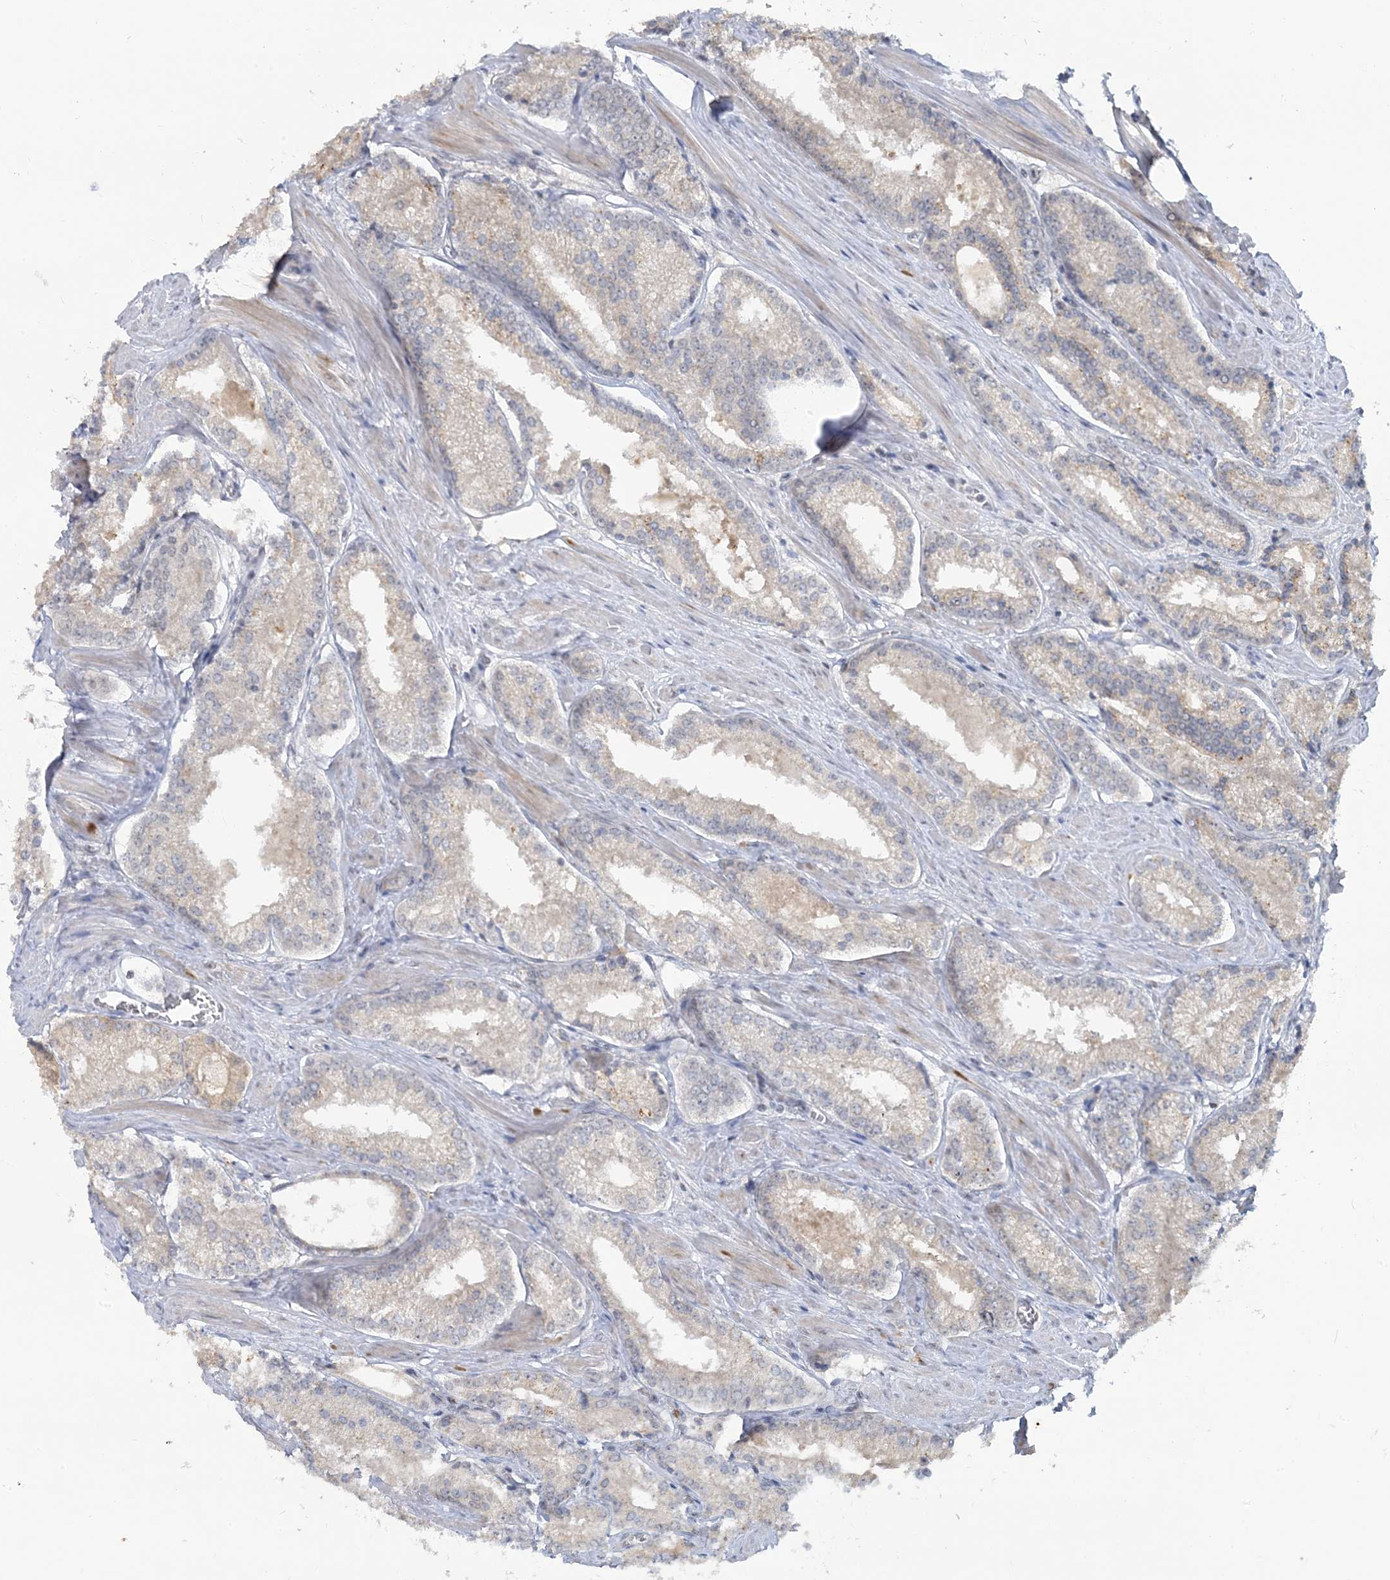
{"staining": {"intensity": "negative", "quantity": "none", "location": "none"}, "tissue": "prostate cancer", "cell_type": "Tumor cells", "image_type": "cancer", "snomed": [{"axis": "morphology", "description": "Adenocarcinoma, Low grade"}, {"axis": "topography", "description": "Prostate"}], "caption": "IHC image of neoplastic tissue: human prostate cancer (low-grade adenocarcinoma) stained with DAB reveals no significant protein positivity in tumor cells.", "gene": "LEXM", "patient": {"sex": "male", "age": 54}}